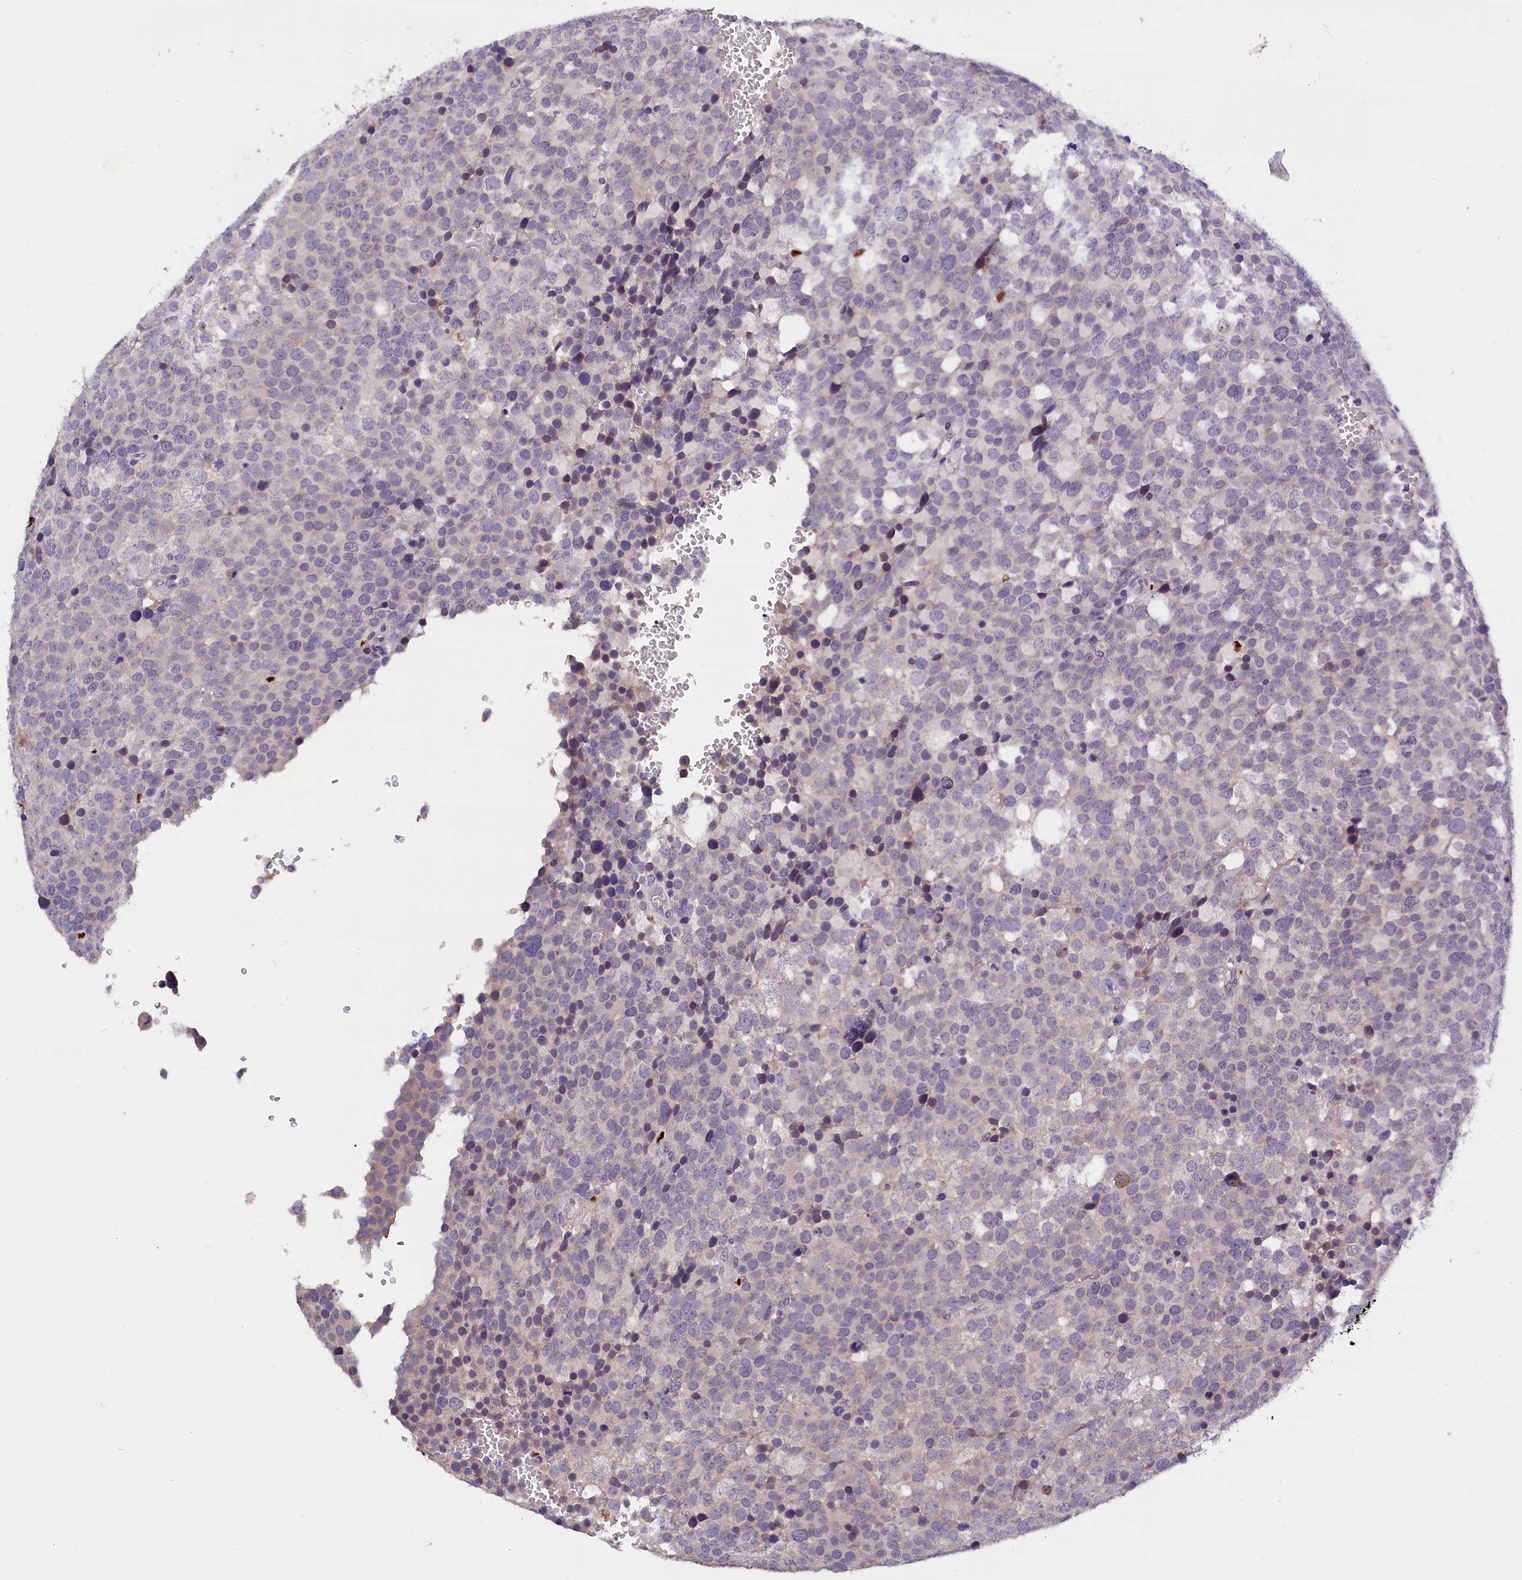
{"staining": {"intensity": "negative", "quantity": "none", "location": "none"}, "tissue": "testis cancer", "cell_type": "Tumor cells", "image_type": "cancer", "snomed": [{"axis": "morphology", "description": "Seminoma, NOS"}, {"axis": "topography", "description": "Testis"}], "caption": "Immunohistochemical staining of human testis cancer (seminoma) displays no significant expression in tumor cells.", "gene": "BTBD9", "patient": {"sex": "male", "age": 71}}